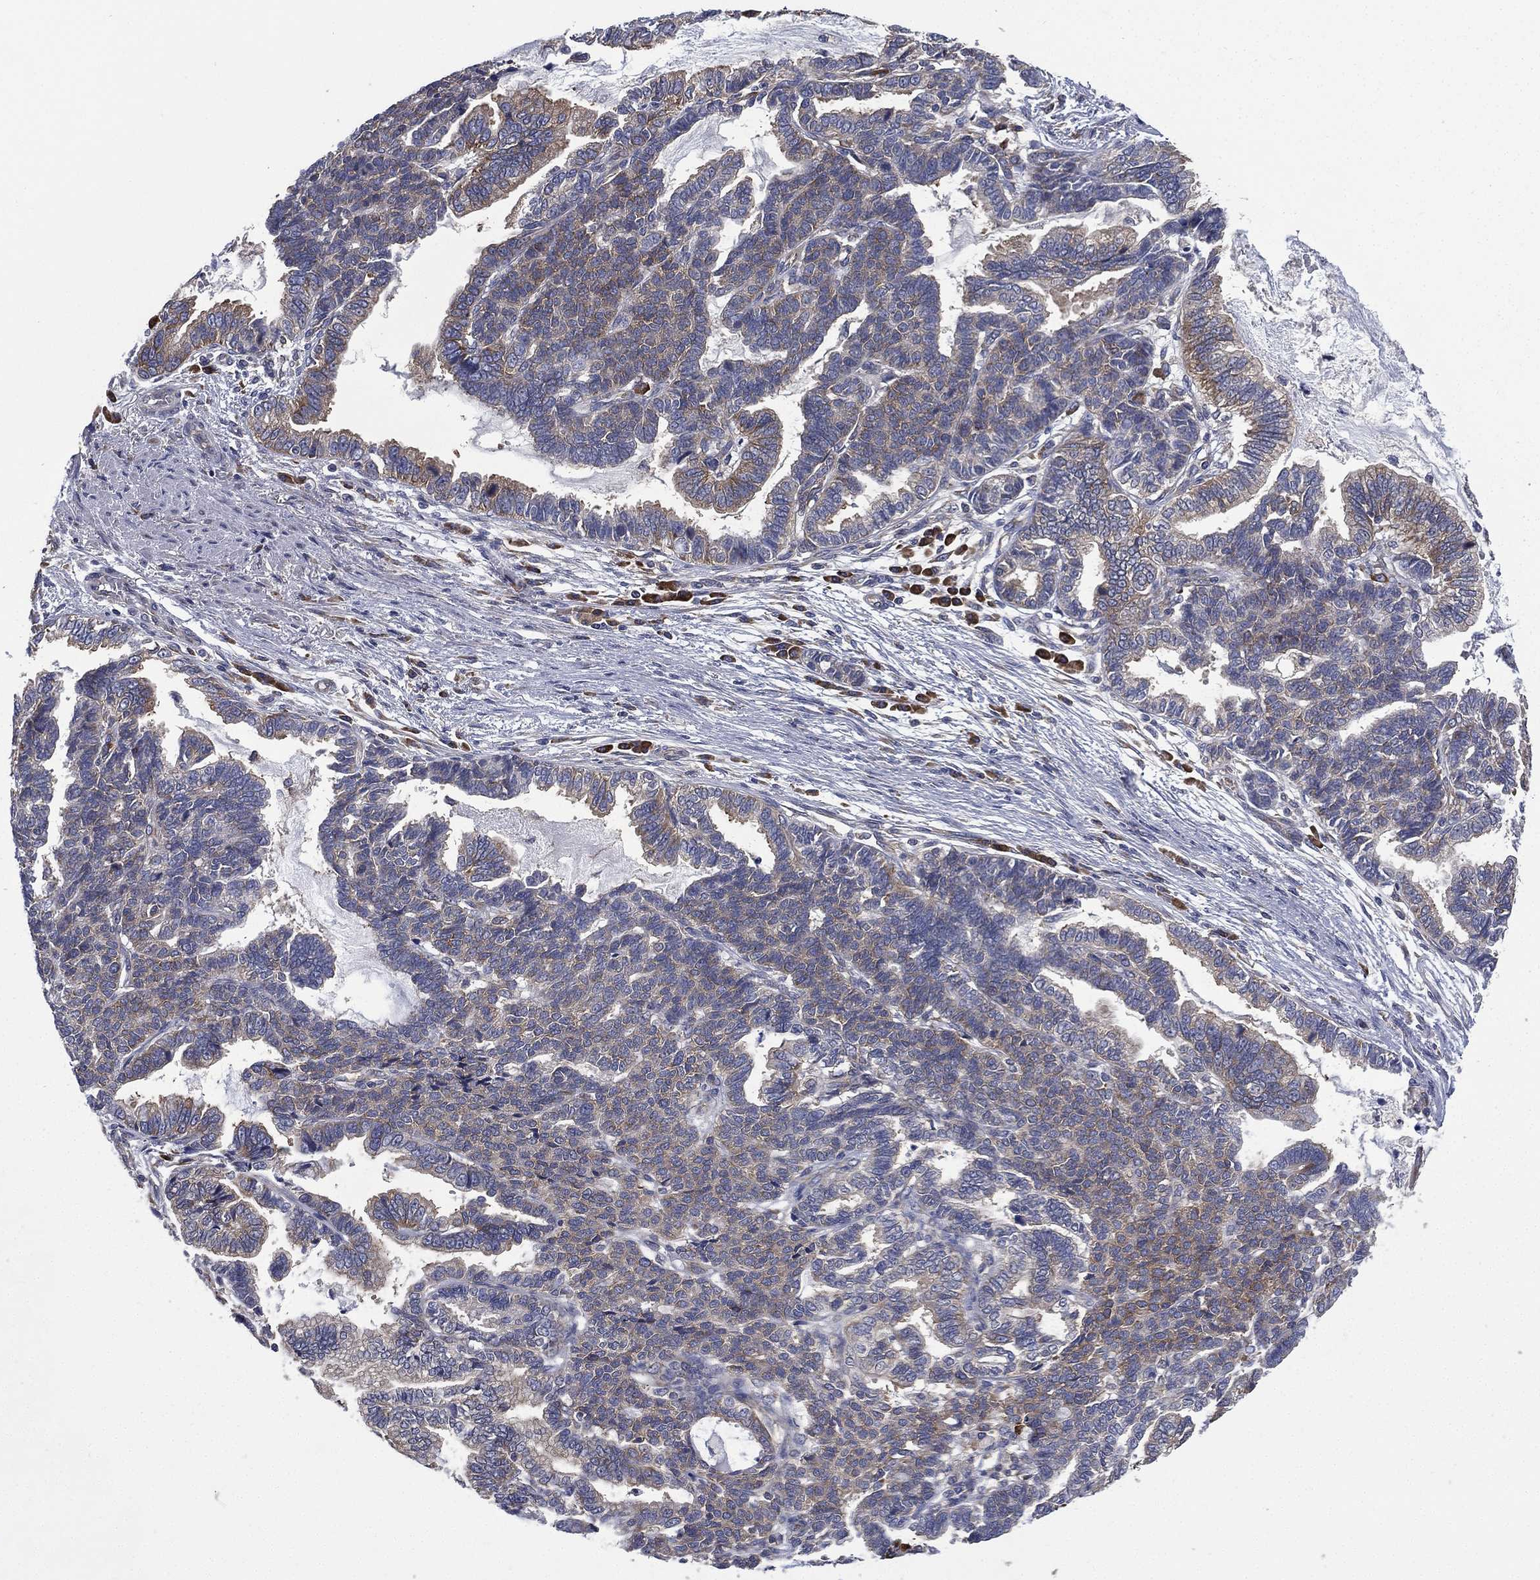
{"staining": {"intensity": "weak", "quantity": "25%-75%", "location": "cytoplasmic/membranous"}, "tissue": "stomach cancer", "cell_type": "Tumor cells", "image_type": "cancer", "snomed": [{"axis": "morphology", "description": "Adenocarcinoma, NOS"}, {"axis": "topography", "description": "Stomach"}], "caption": "A high-resolution photomicrograph shows immunohistochemistry (IHC) staining of stomach adenocarcinoma, which exhibits weak cytoplasmic/membranous staining in approximately 25%-75% of tumor cells.", "gene": "FARSA", "patient": {"sex": "male", "age": 83}}